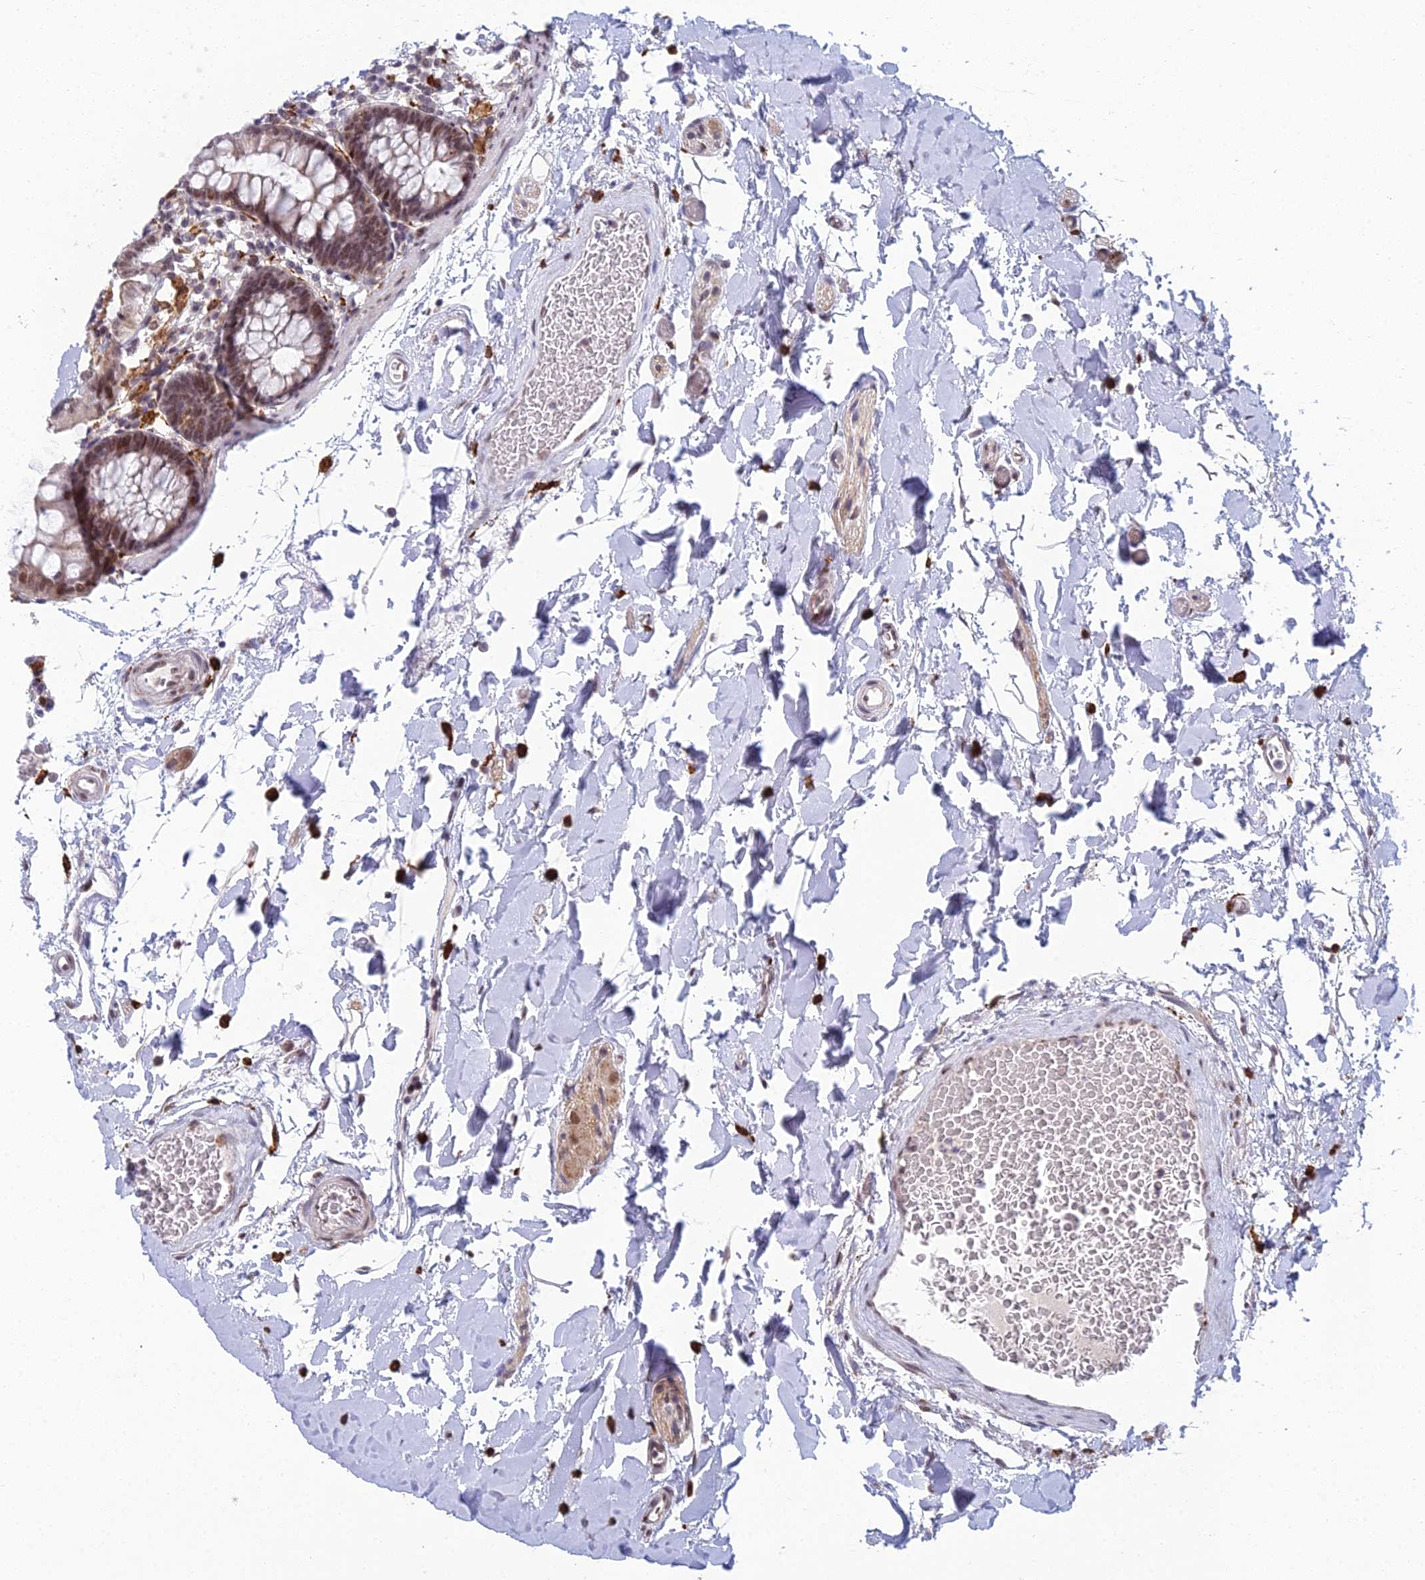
{"staining": {"intensity": "weak", "quantity": ">75%", "location": "nuclear"}, "tissue": "colon", "cell_type": "Endothelial cells", "image_type": "normal", "snomed": [{"axis": "morphology", "description": "Normal tissue, NOS"}, {"axis": "topography", "description": "Colon"}], "caption": "Immunohistochemical staining of normal colon demonstrates weak nuclear protein staining in about >75% of endothelial cells. Using DAB (brown) and hematoxylin (blue) stains, captured at high magnification using brightfield microscopy.", "gene": "ABHD17A", "patient": {"sex": "male", "age": 75}}